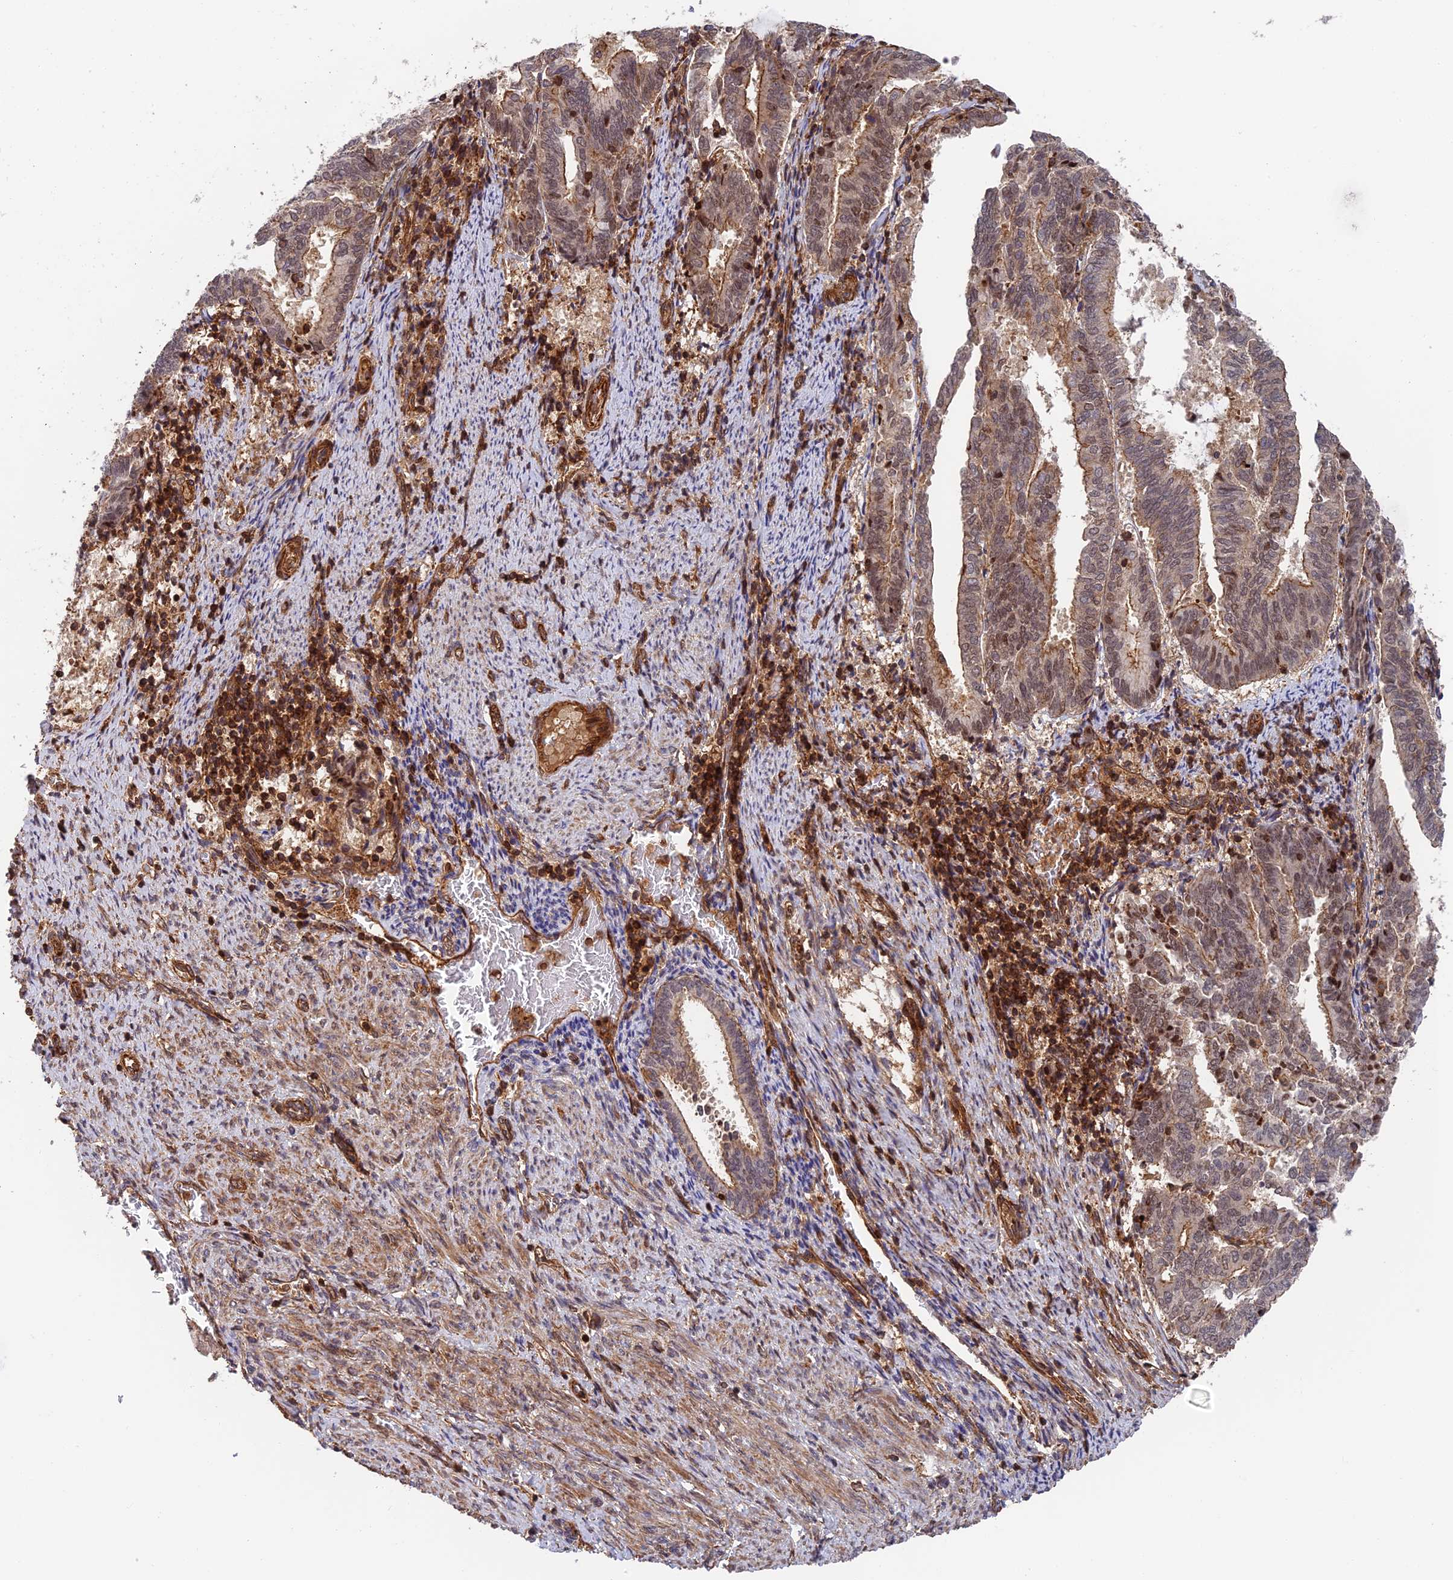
{"staining": {"intensity": "moderate", "quantity": "25%-75%", "location": "cytoplasmic/membranous,nuclear"}, "tissue": "endometrial cancer", "cell_type": "Tumor cells", "image_type": "cancer", "snomed": [{"axis": "morphology", "description": "Adenocarcinoma, NOS"}, {"axis": "topography", "description": "Endometrium"}], "caption": "About 25%-75% of tumor cells in endometrial cancer reveal moderate cytoplasmic/membranous and nuclear protein positivity as visualized by brown immunohistochemical staining.", "gene": "OSBPL1A", "patient": {"sex": "female", "age": 80}}